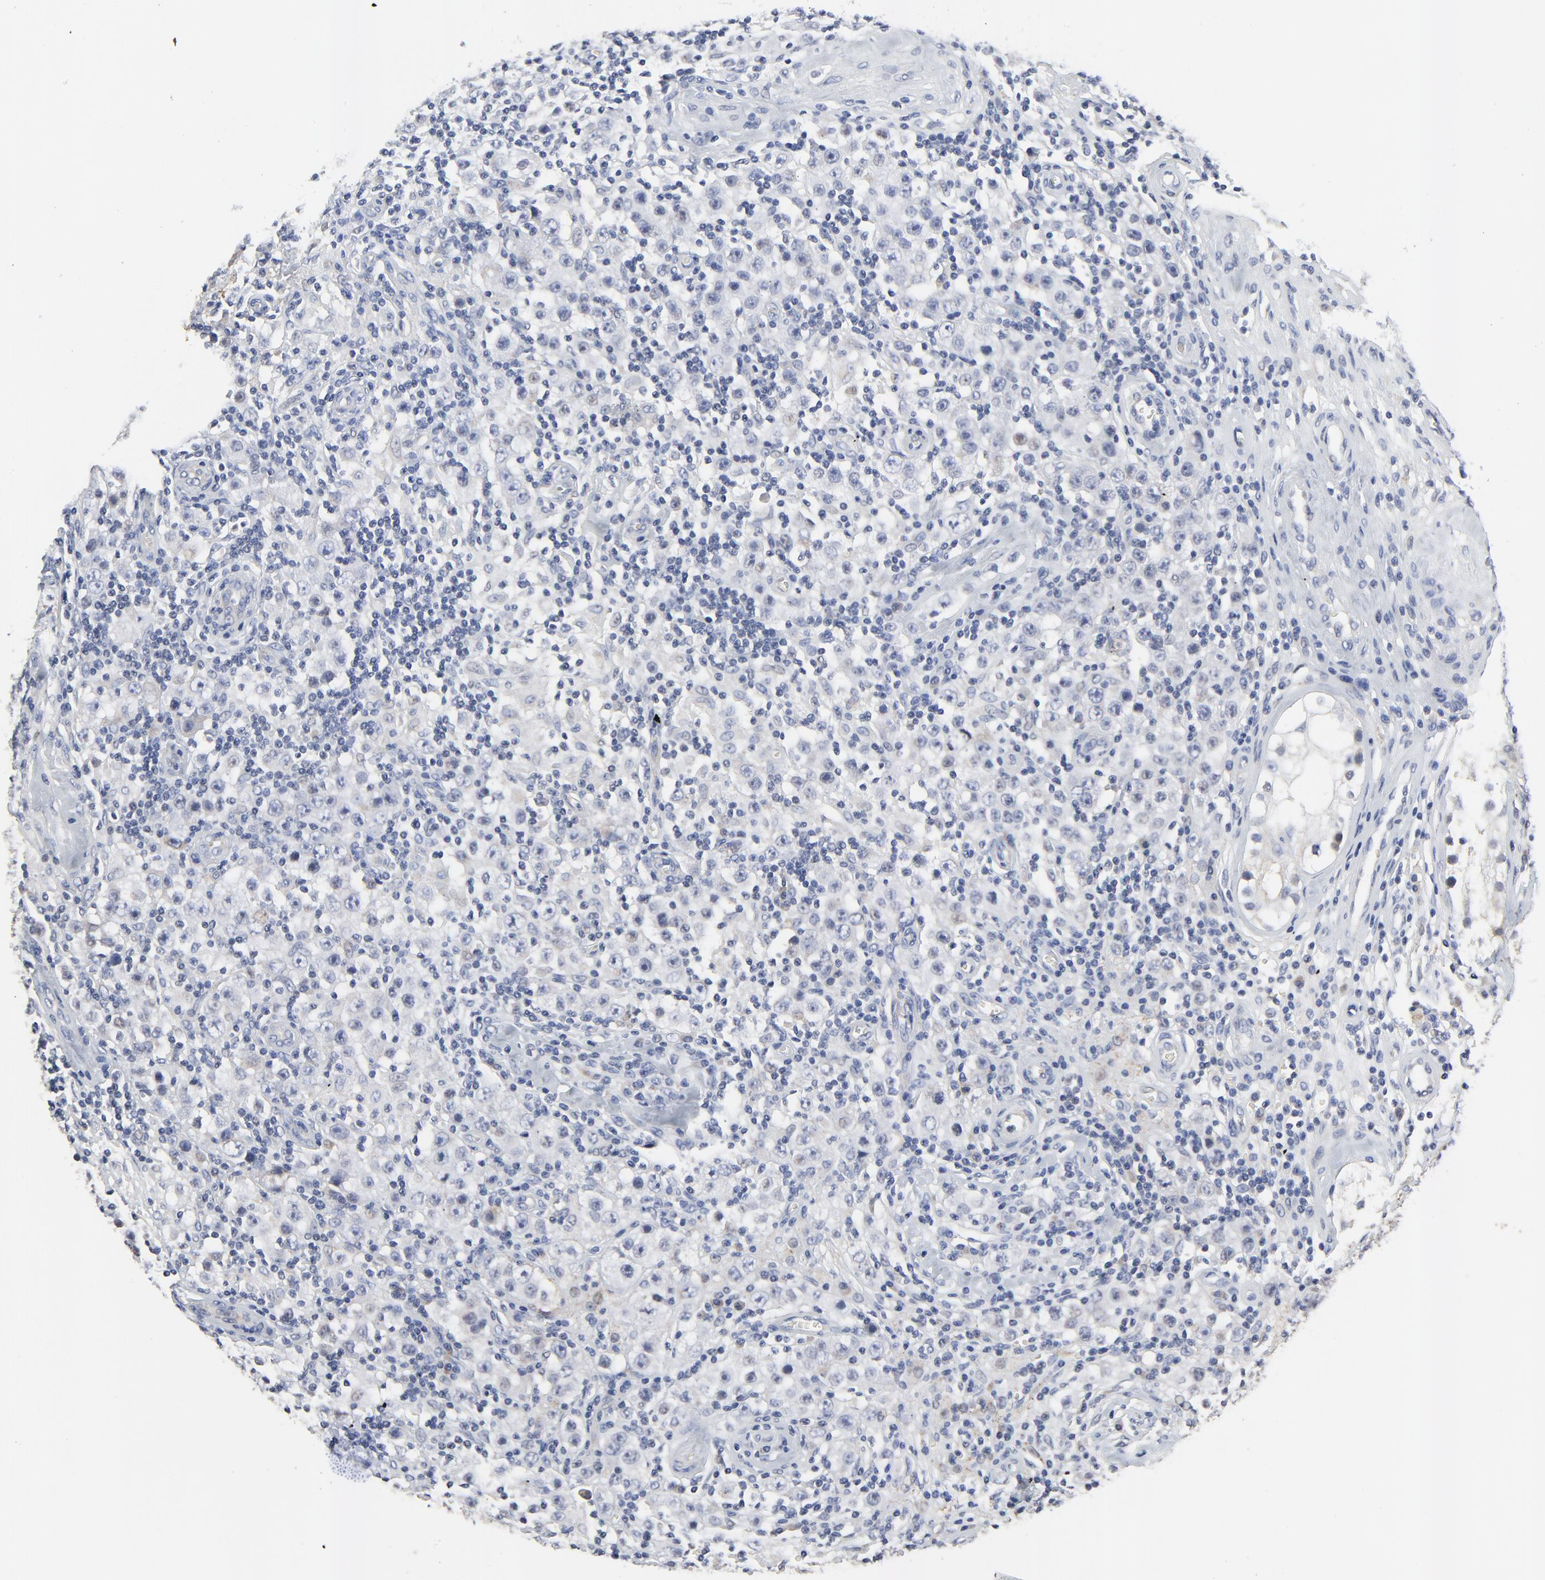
{"staining": {"intensity": "negative", "quantity": "none", "location": "none"}, "tissue": "testis cancer", "cell_type": "Tumor cells", "image_type": "cancer", "snomed": [{"axis": "morphology", "description": "Seminoma, NOS"}, {"axis": "topography", "description": "Testis"}], "caption": "Immunohistochemical staining of testis seminoma reveals no significant expression in tumor cells. The staining was performed using DAB to visualize the protein expression in brown, while the nuclei were stained in blue with hematoxylin (Magnification: 20x).", "gene": "NLGN3", "patient": {"sex": "male", "age": 32}}